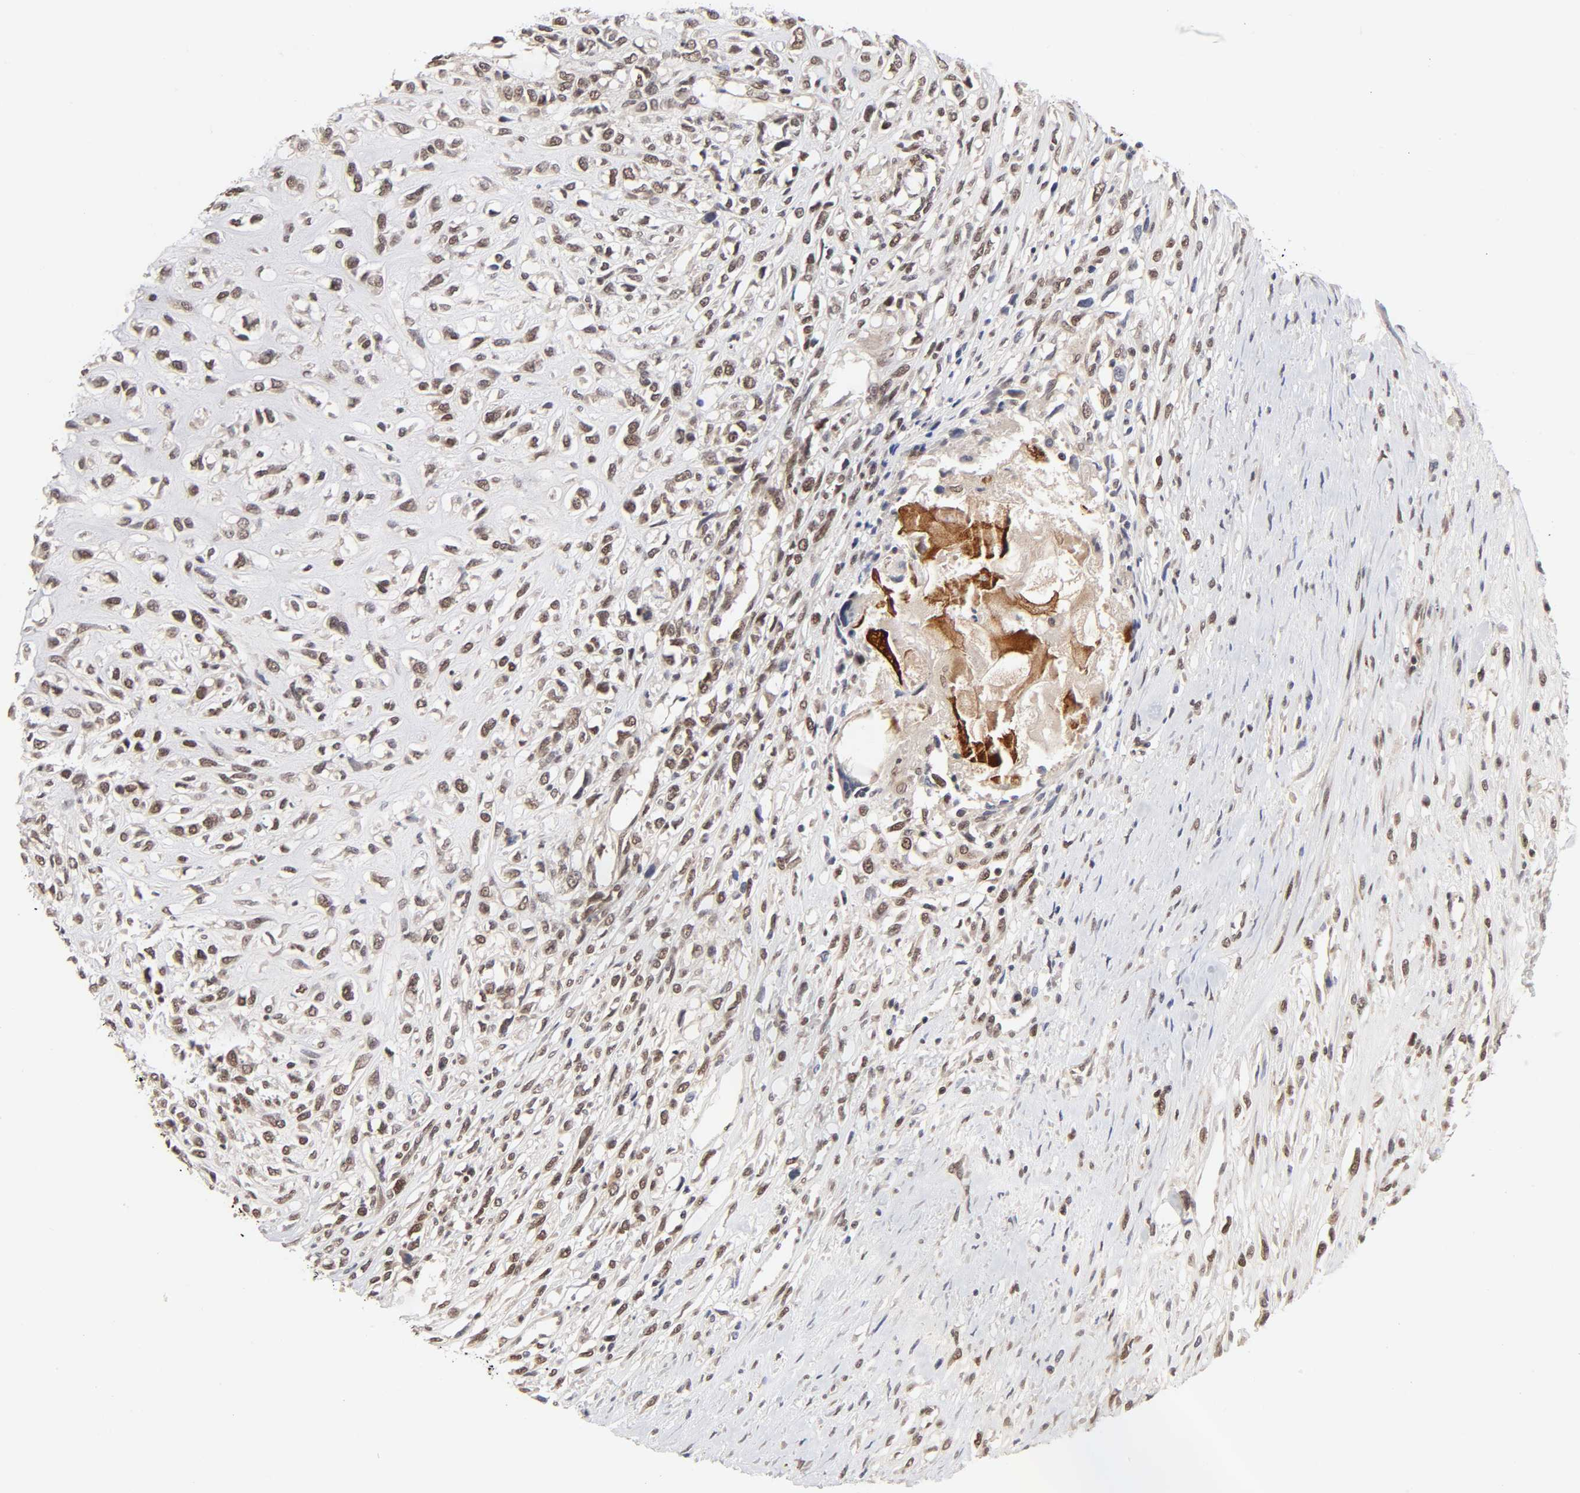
{"staining": {"intensity": "moderate", "quantity": ">75%", "location": "nuclear"}, "tissue": "head and neck cancer", "cell_type": "Tumor cells", "image_type": "cancer", "snomed": [{"axis": "morphology", "description": "Necrosis, NOS"}, {"axis": "morphology", "description": "Neoplasm, malignant, NOS"}, {"axis": "topography", "description": "Salivary gland"}, {"axis": "topography", "description": "Head-Neck"}], "caption": "This is an image of immunohistochemistry (IHC) staining of head and neck cancer (neoplasm (malignant)), which shows moderate expression in the nuclear of tumor cells.", "gene": "EP300", "patient": {"sex": "male", "age": 43}}